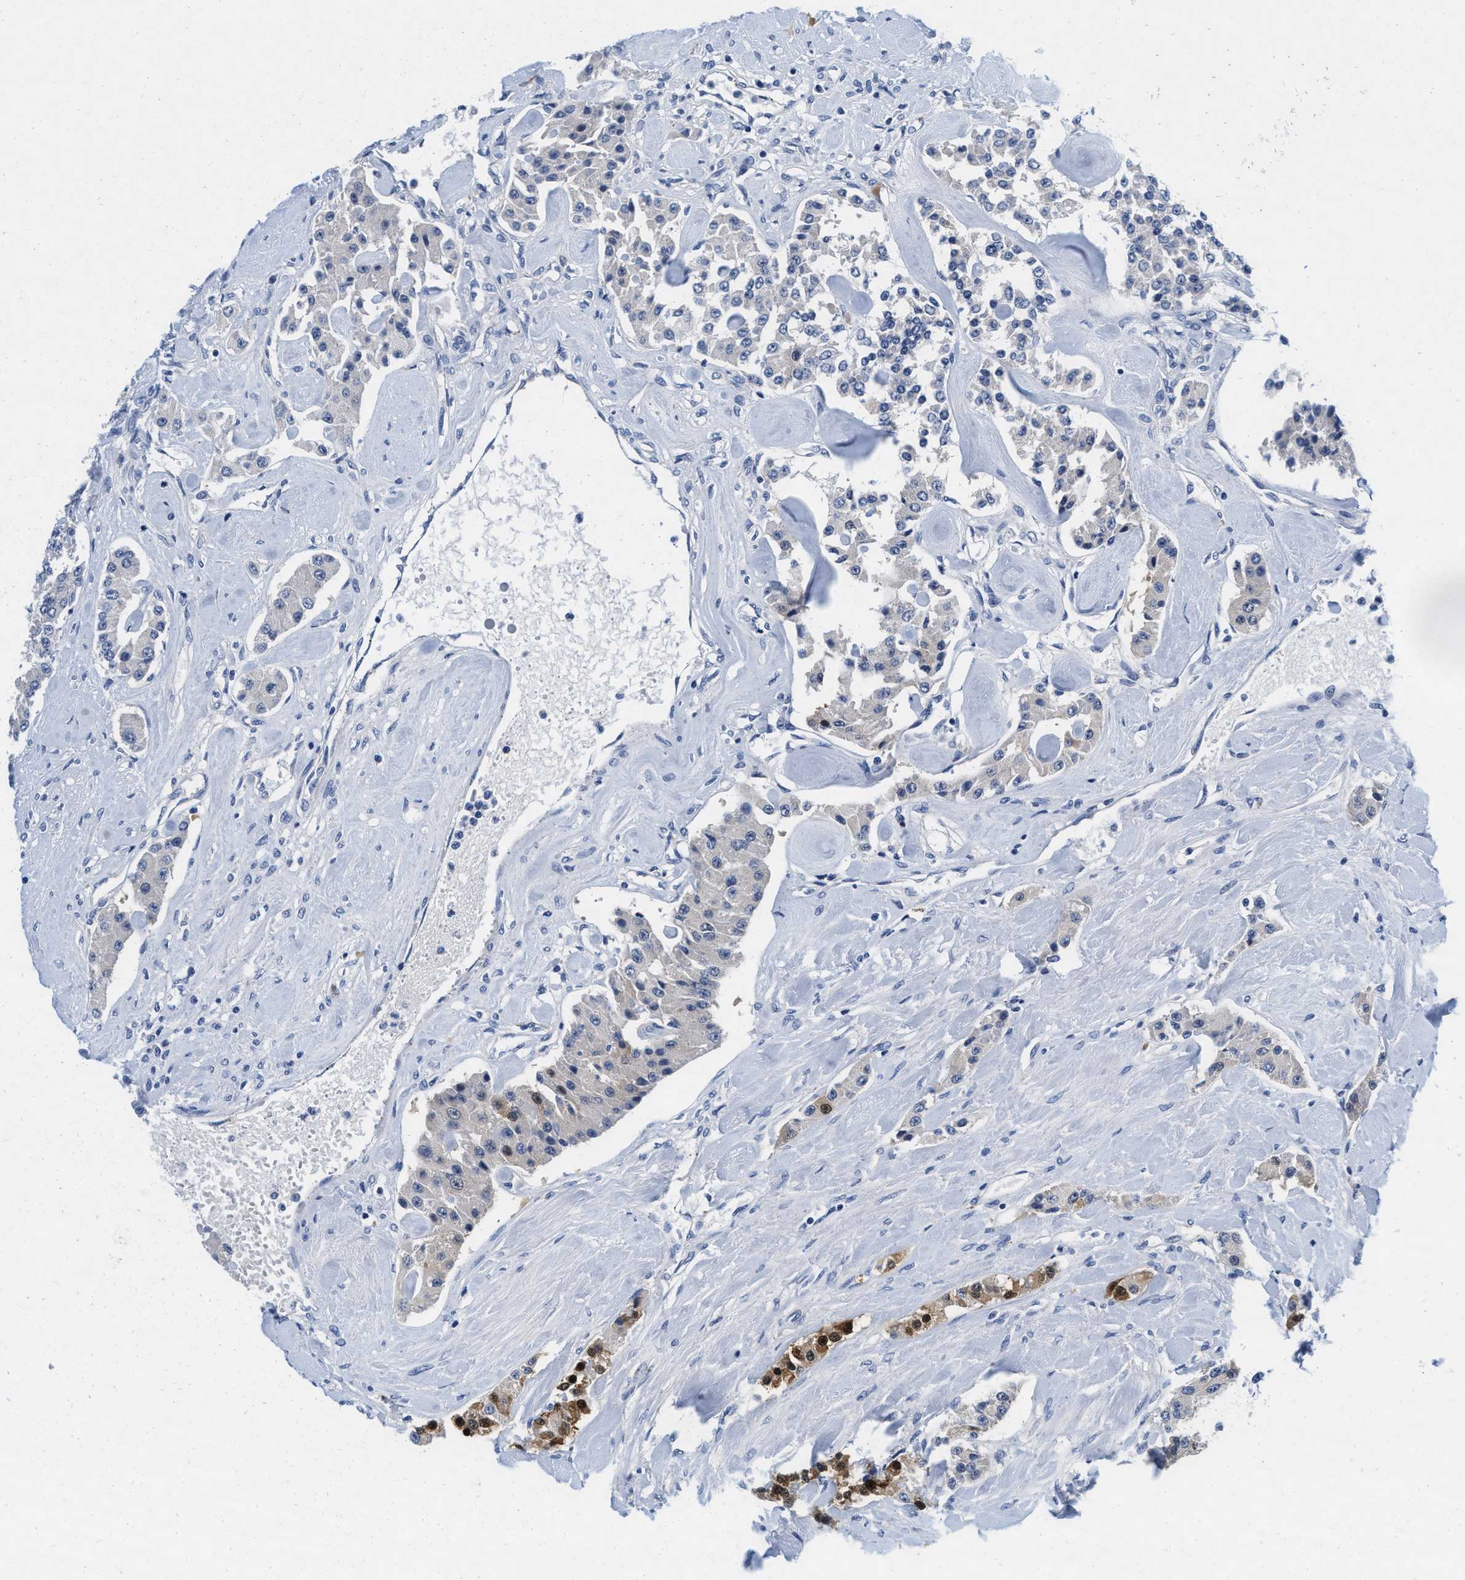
{"staining": {"intensity": "moderate", "quantity": "<25%", "location": "cytoplasmic/membranous,nuclear"}, "tissue": "carcinoid", "cell_type": "Tumor cells", "image_type": "cancer", "snomed": [{"axis": "morphology", "description": "Carcinoid, malignant, NOS"}, {"axis": "topography", "description": "Pancreas"}], "caption": "Moderate cytoplasmic/membranous and nuclear positivity for a protein is present in approximately <25% of tumor cells of malignant carcinoid using immunohistochemistry (IHC).", "gene": "TTC3", "patient": {"sex": "male", "age": 41}}